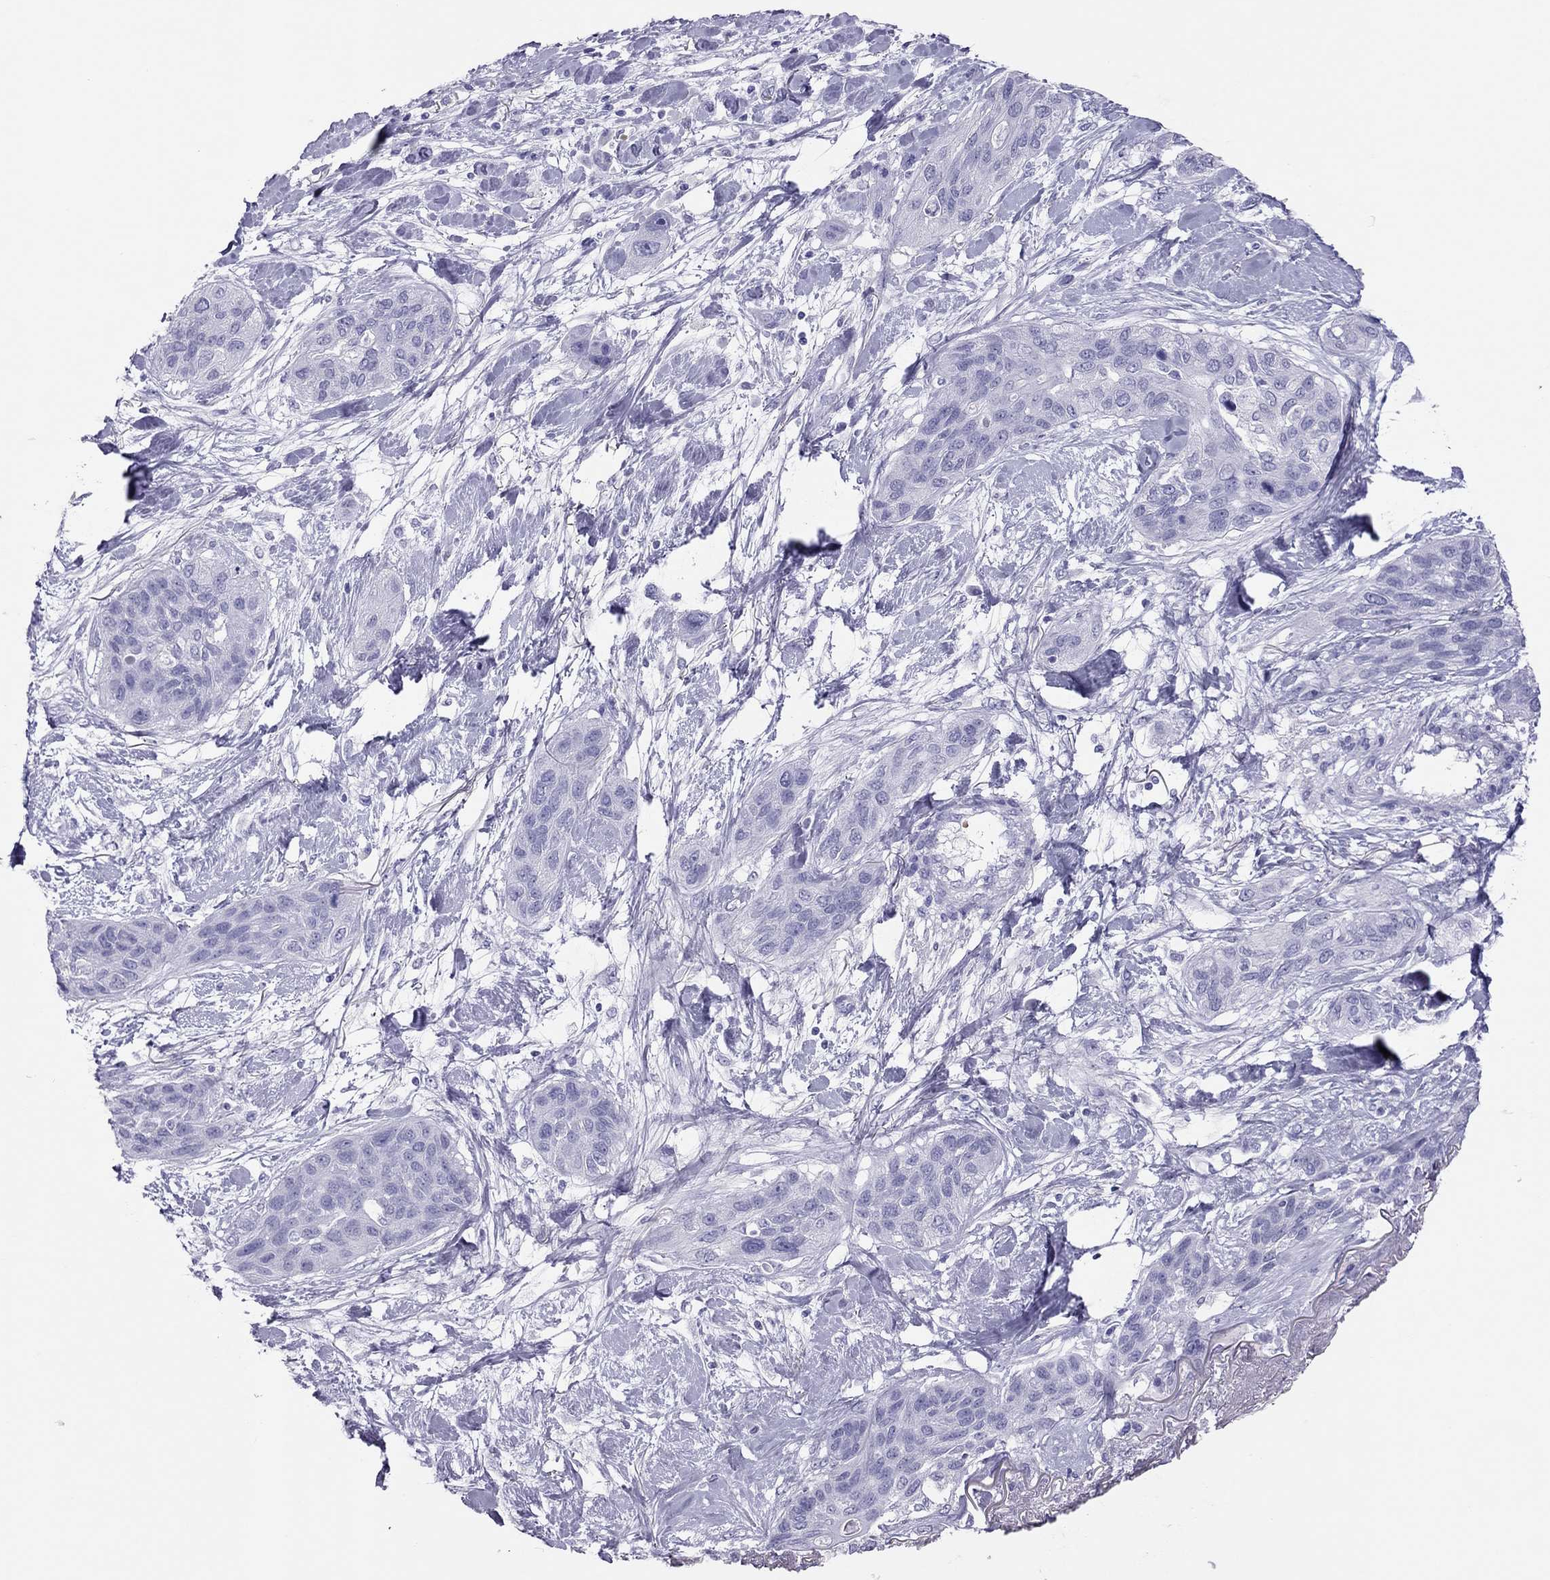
{"staining": {"intensity": "negative", "quantity": "none", "location": "none"}, "tissue": "lung cancer", "cell_type": "Tumor cells", "image_type": "cancer", "snomed": [{"axis": "morphology", "description": "Squamous cell carcinoma, NOS"}, {"axis": "topography", "description": "Lung"}], "caption": "DAB (3,3'-diaminobenzidine) immunohistochemical staining of lung cancer displays no significant positivity in tumor cells.", "gene": "TSHB", "patient": {"sex": "female", "age": 70}}